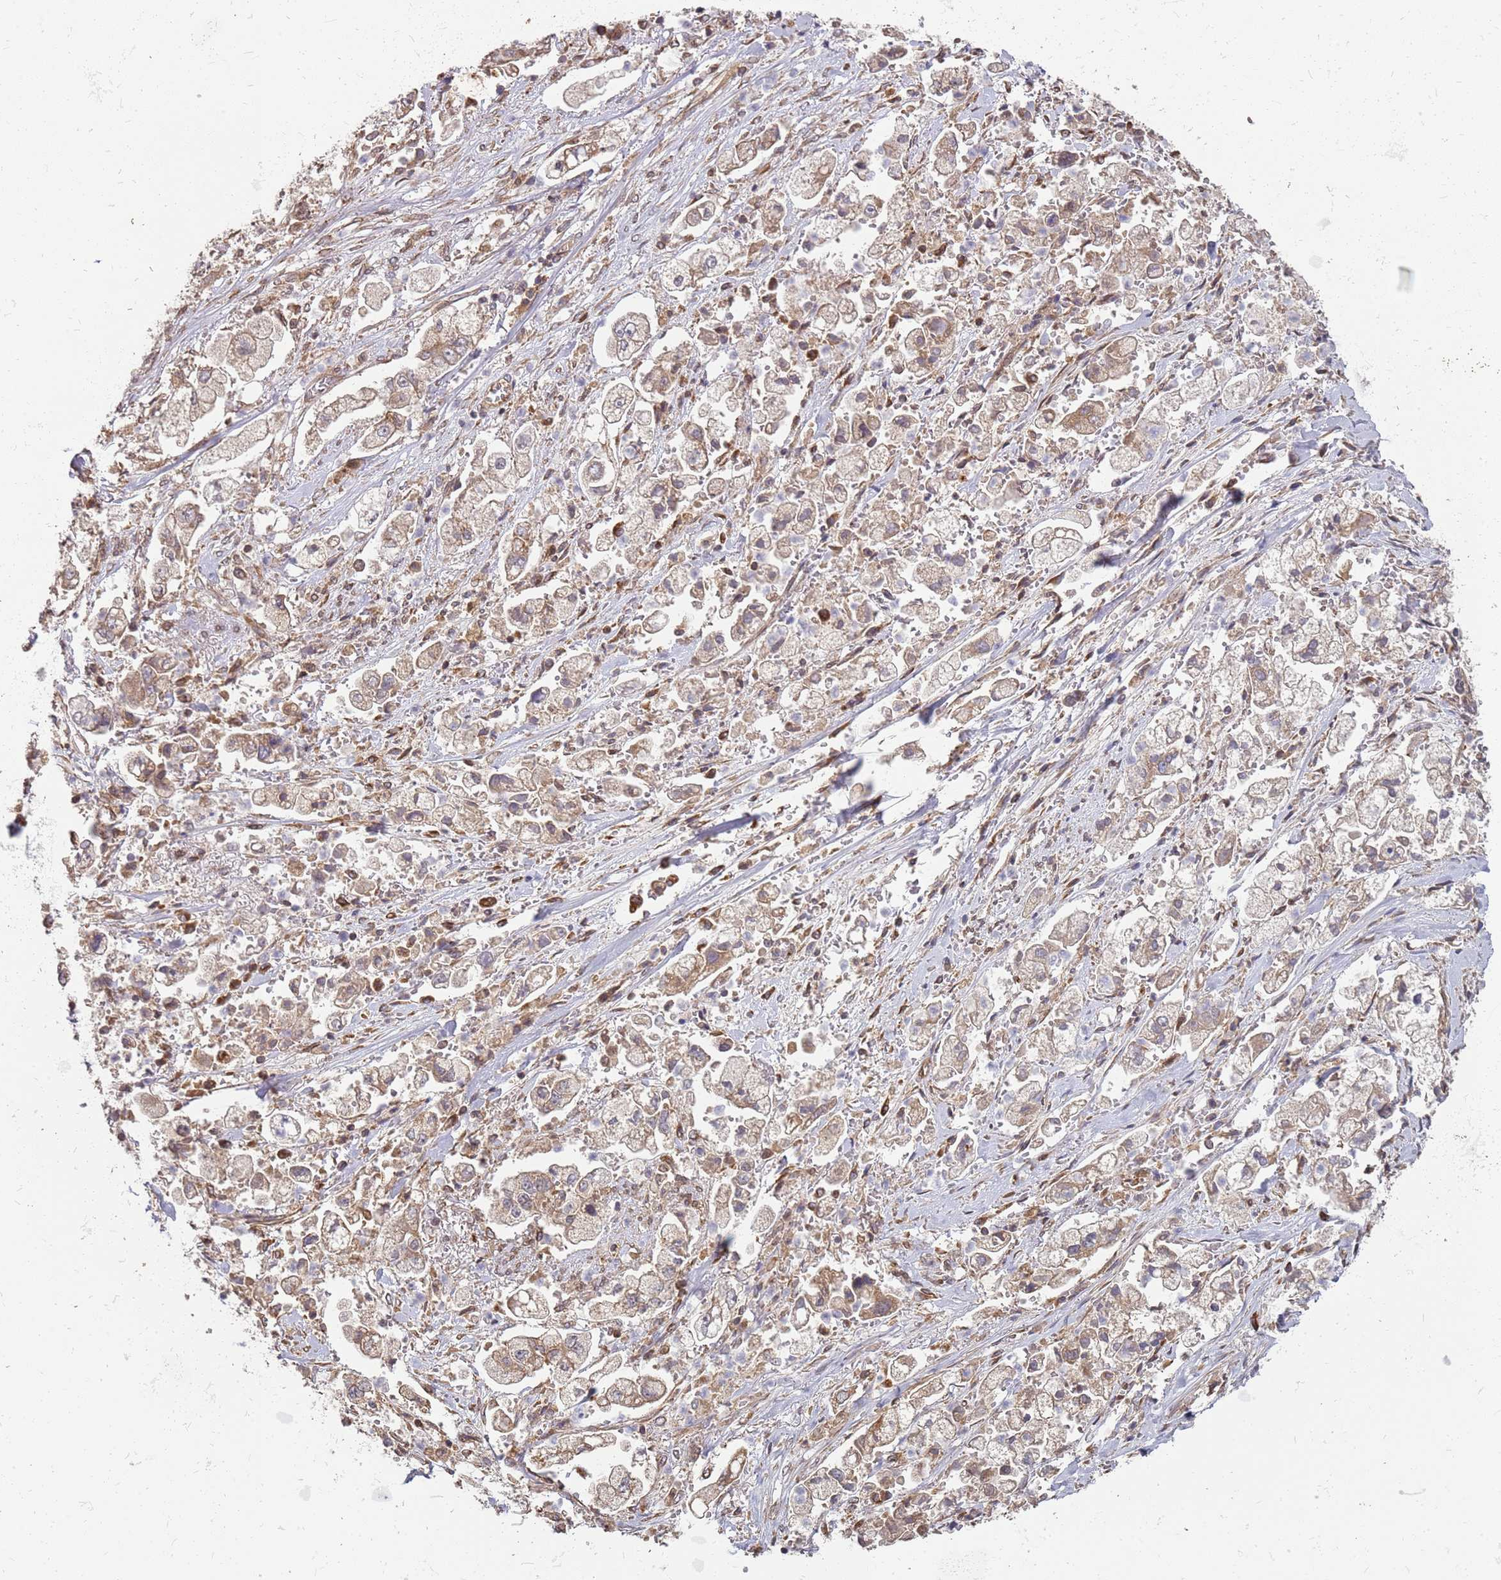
{"staining": {"intensity": "weak", "quantity": ">75%", "location": "cytoplasmic/membranous"}, "tissue": "stomach cancer", "cell_type": "Tumor cells", "image_type": "cancer", "snomed": [{"axis": "morphology", "description": "Adenocarcinoma, NOS"}, {"axis": "topography", "description": "Stomach"}], "caption": "IHC of human stomach adenocarcinoma exhibits low levels of weak cytoplasmic/membranous positivity in approximately >75% of tumor cells.", "gene": "NUDT14", "patient": {"sex": "male", "age": 62}}